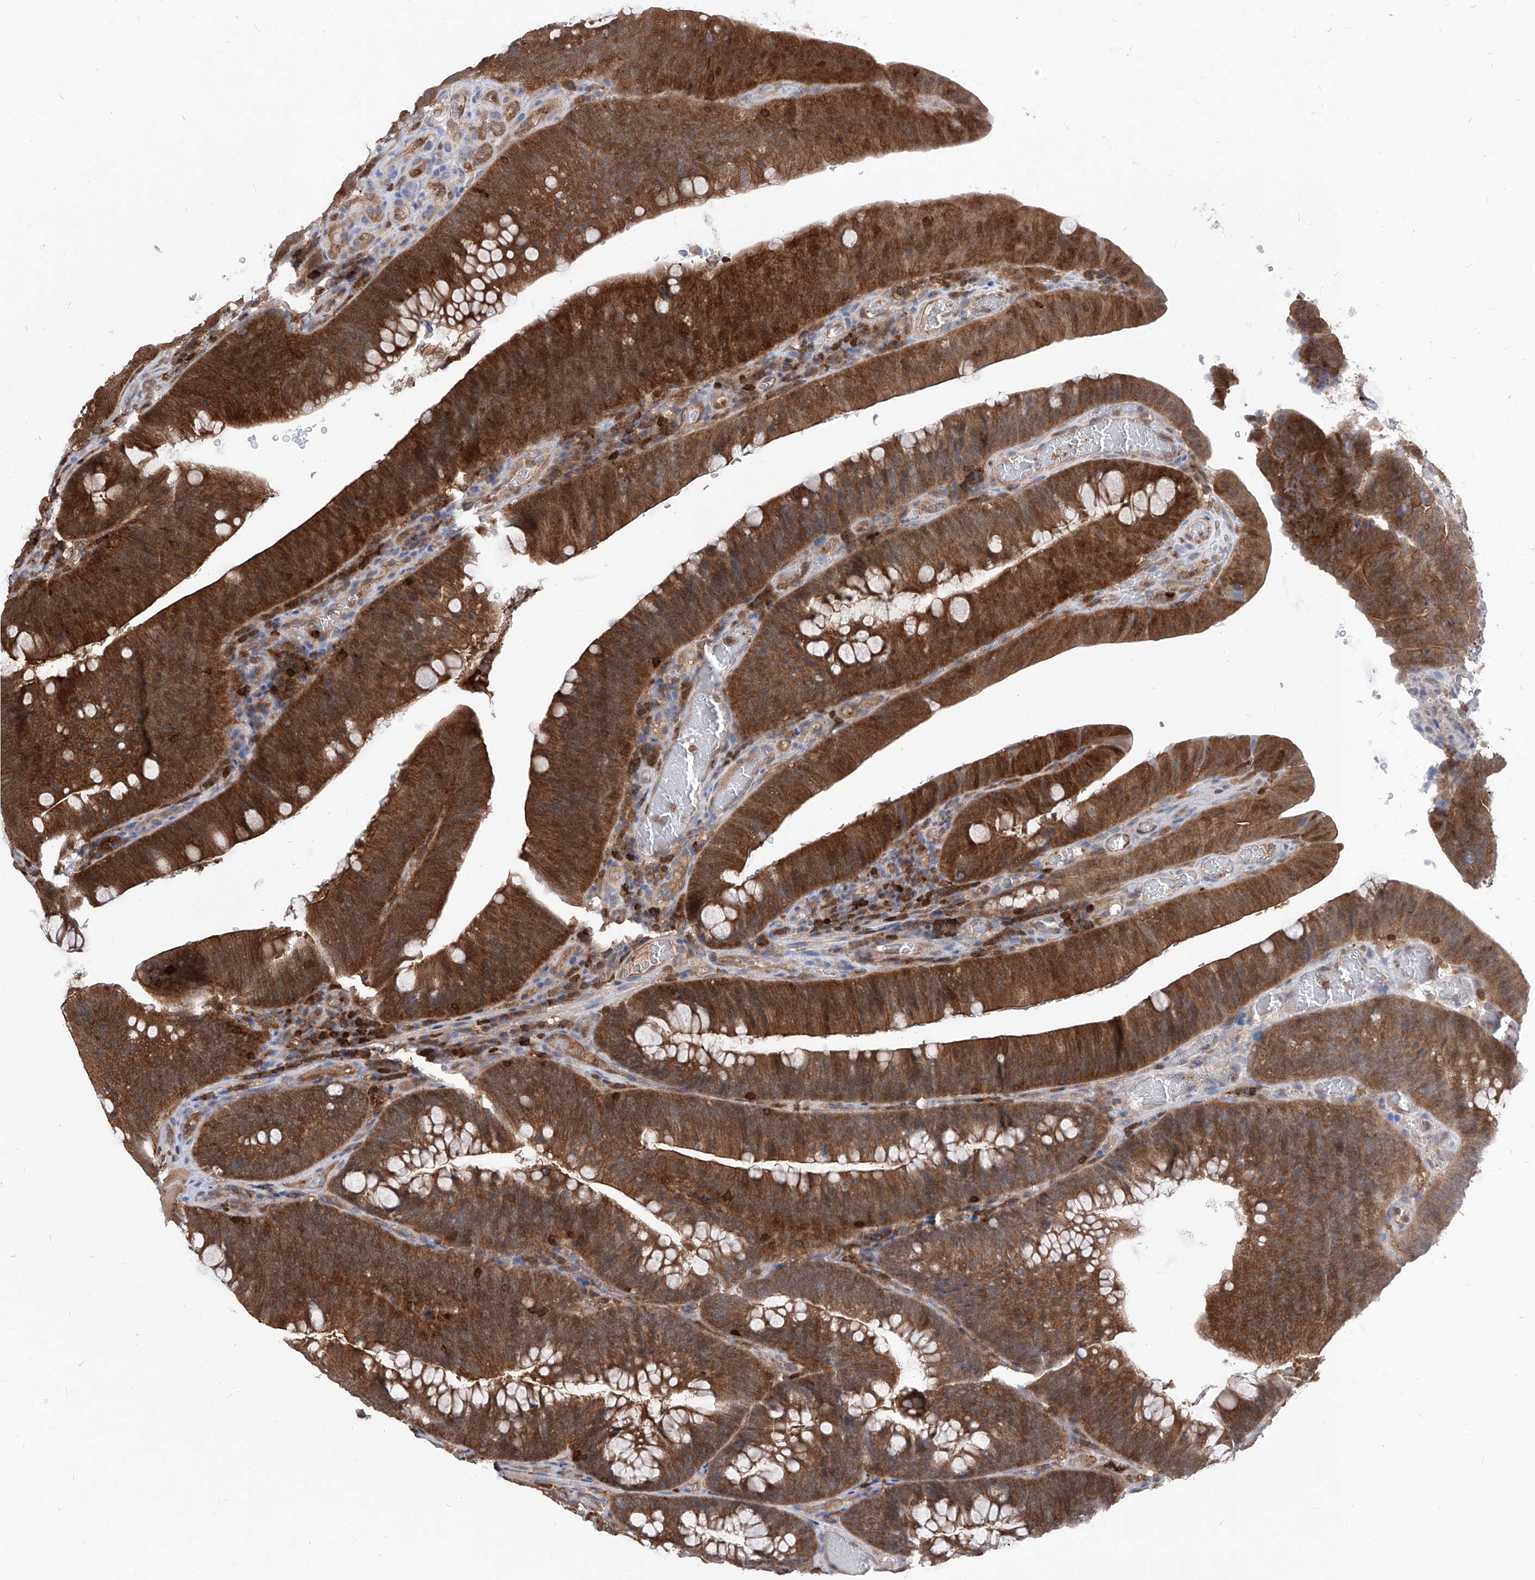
{"staining": {"intensity": "strong", "quantity": ">75%", "location": "cytoplasmic/membranous"}, "tissue": "colorectal cancer", "cell_type": "Tumor cells", "image_type": "cancer", "snomed": [{"axis": "morphology", "description": "Normal tissue, NOS"}, {"axis": "topography", "description": "Colon"}], "caption": "An immunohistochemistry photomicrograph of tumor tissue is shown. Protein staining in brown labels strong cytoplasmic/membranous positivity in colorectal cancer within tumor cells. (IHC, brightfield microscopy, high magnification).", "gene": "ABRACL", "patient": {"sex": "female", "age": 82}}